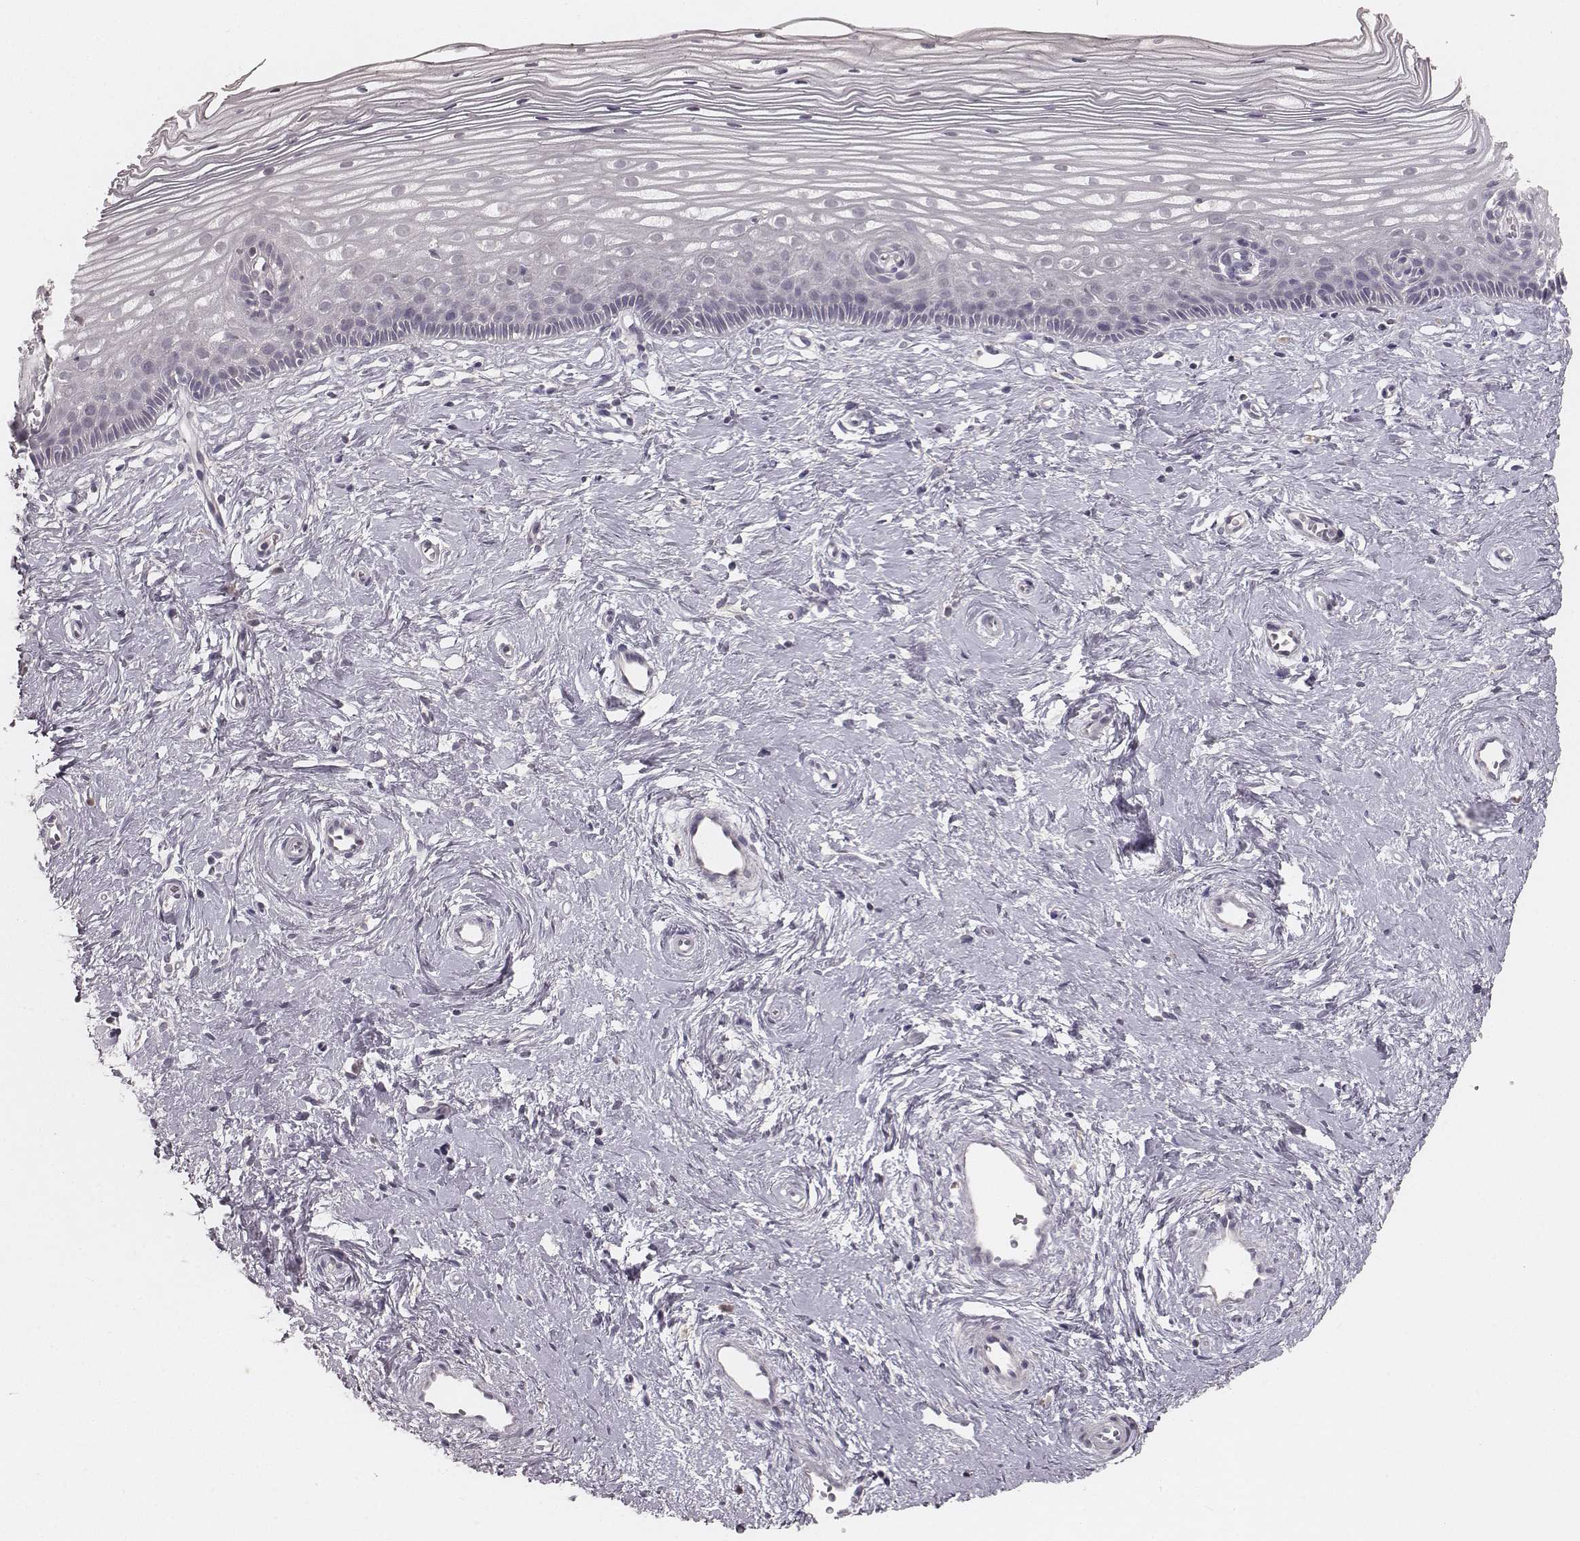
{"staining": {"intensity": "negative", "quantity": "none", "location": "none"}, "tissue": "cervix", "cell_type": "Glandular cells", "image_type": "normal", "snomed": [{"axis": "morphology", "description": "Normal tissue, NOS"}, {"axis": "topography", "description": "Cervix"}], "caption": "Immunohistochemistry histopathology image of unremarkable cervix stained for a protein (brown), which reveals no expression in glandular cells. (IHC, brightfield microscopy, high magnification).", "gene": "LY6K", "patient": {"sex": "female", "age": 40}}